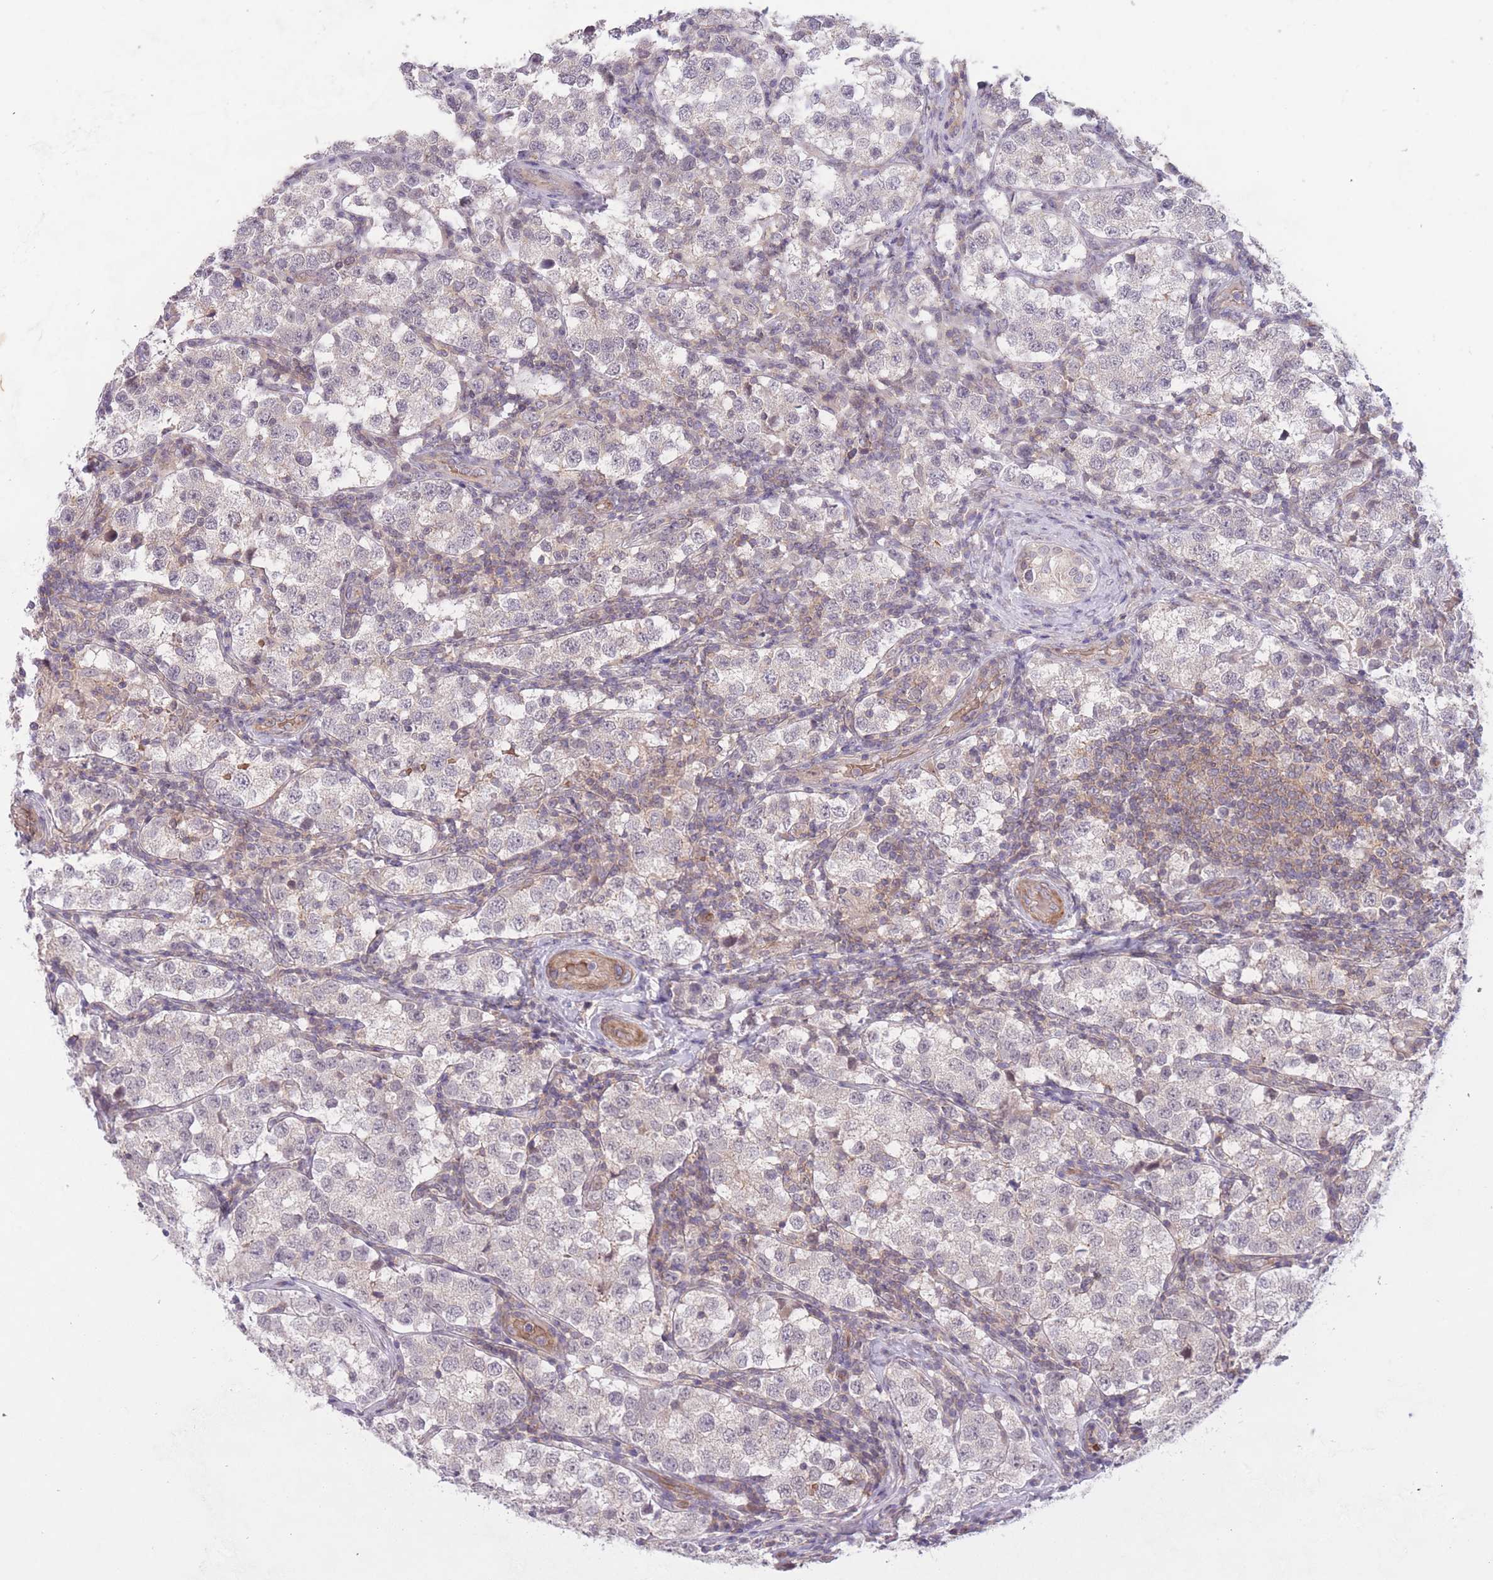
{"staining": {"intensity": "negative", "quantity": "none", "location": "none"}, "tissue": "testis cancer", "cell_type": "Tumor cells", "image_type": "cancer", "snomed": [{"axis": "morphology", "description": "Seminoma, NOS"}, {"axis": "topography", "description": "Testis"}], "caption": "Tumor cells are negative for protein expression in human seminoma (testis).", "gene": "FUT5", "patient": {"sex": "male", "age": 34}}